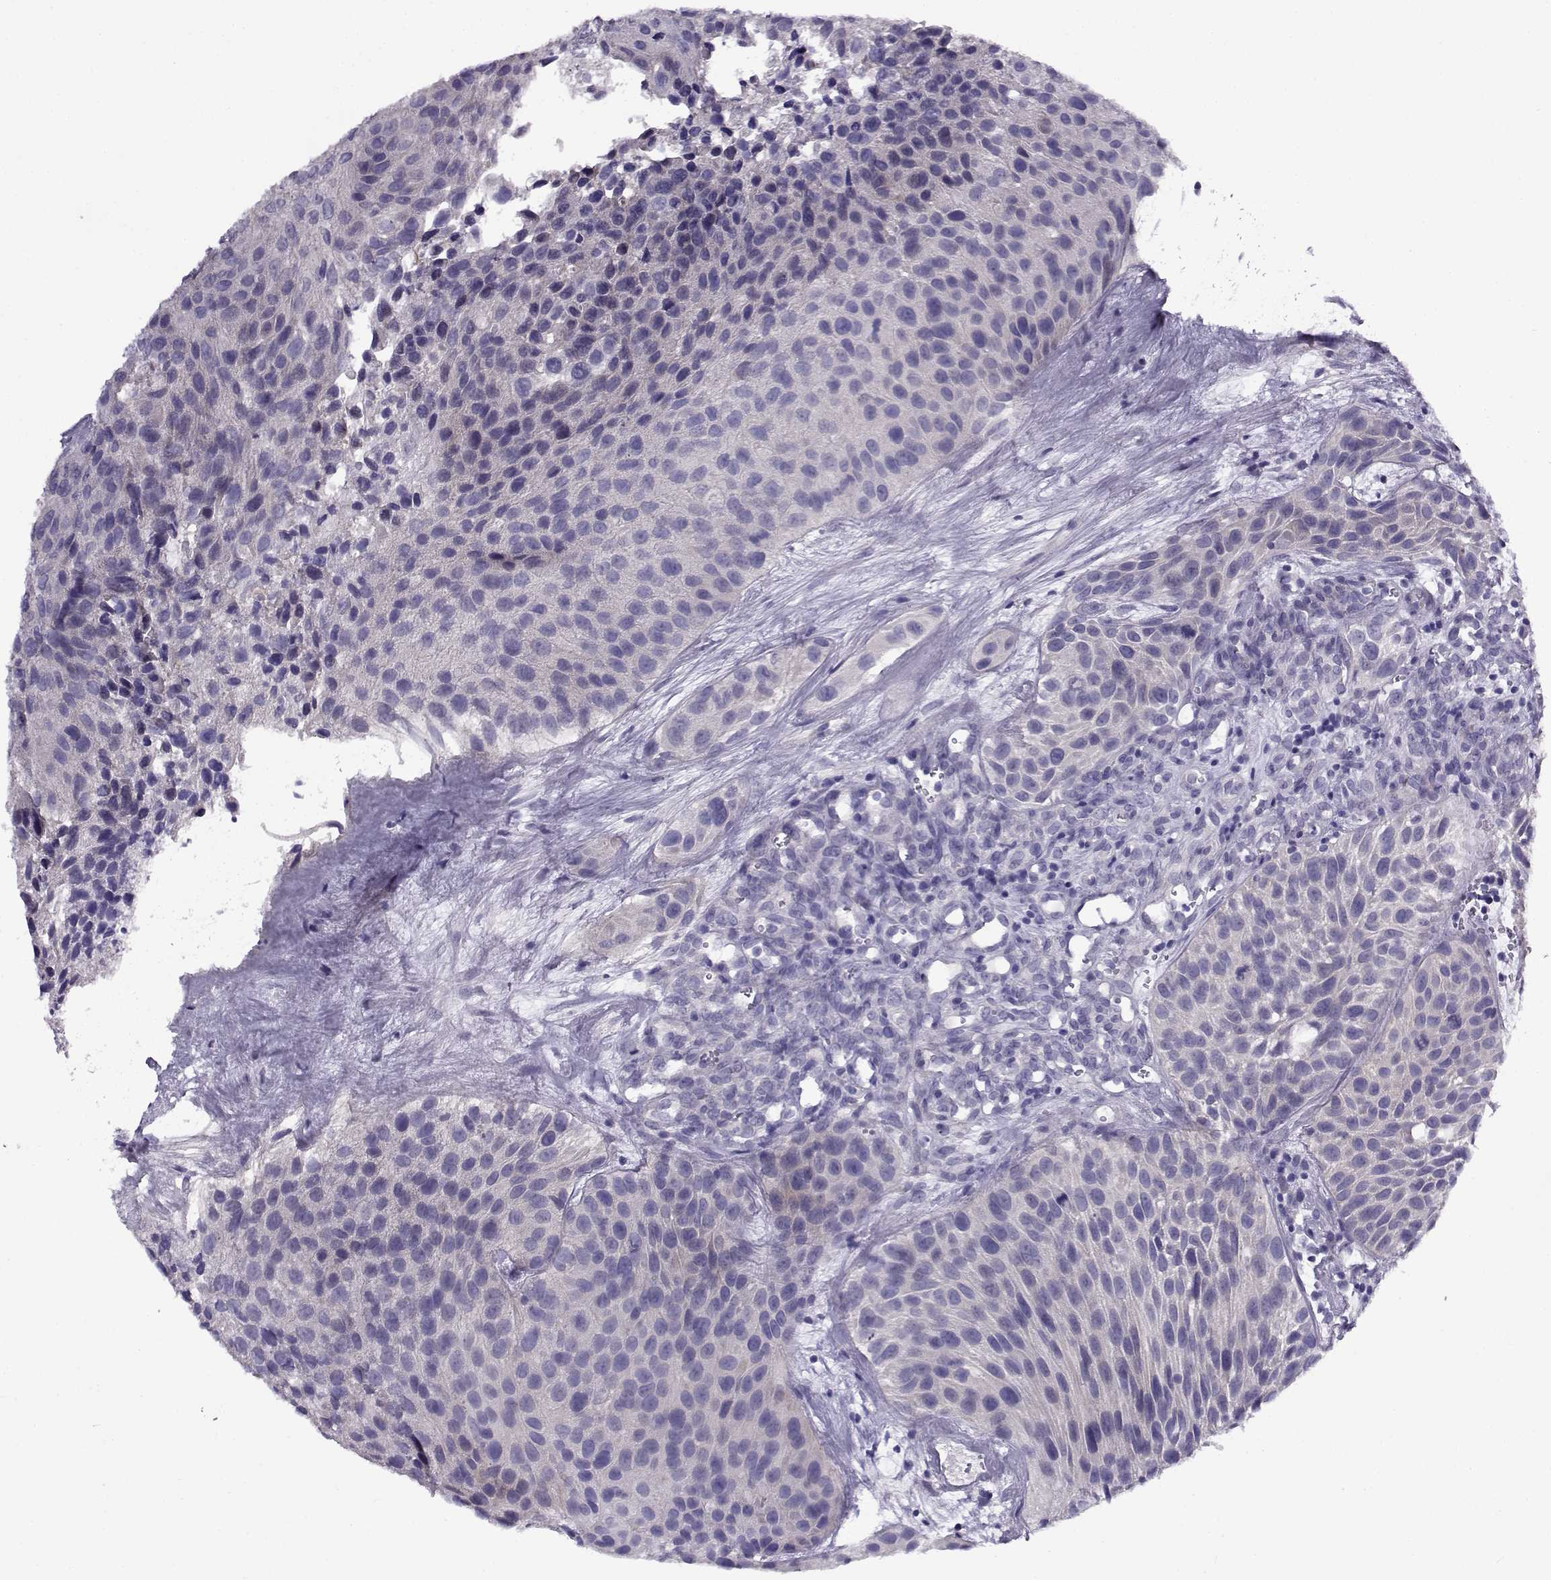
{"staining": {"intensity": "negative", "quantity": "none", "location": "none"}, "tissue": "urothelial cancer", "cell_type": "Tumor cells", "image_type": "cancer", "snomed": [{"axis": "morphology", "description": "Urothelial carcinoma, Low grade"}, {"axis": "topography", "description": "Urinary bladder"}], "caption": "Protein analysis of urothelial cancer demonstrates no significant positivity in tumor cells.", "gene": "FEZF1", "patient": {"sex": "female", "age": 87}}